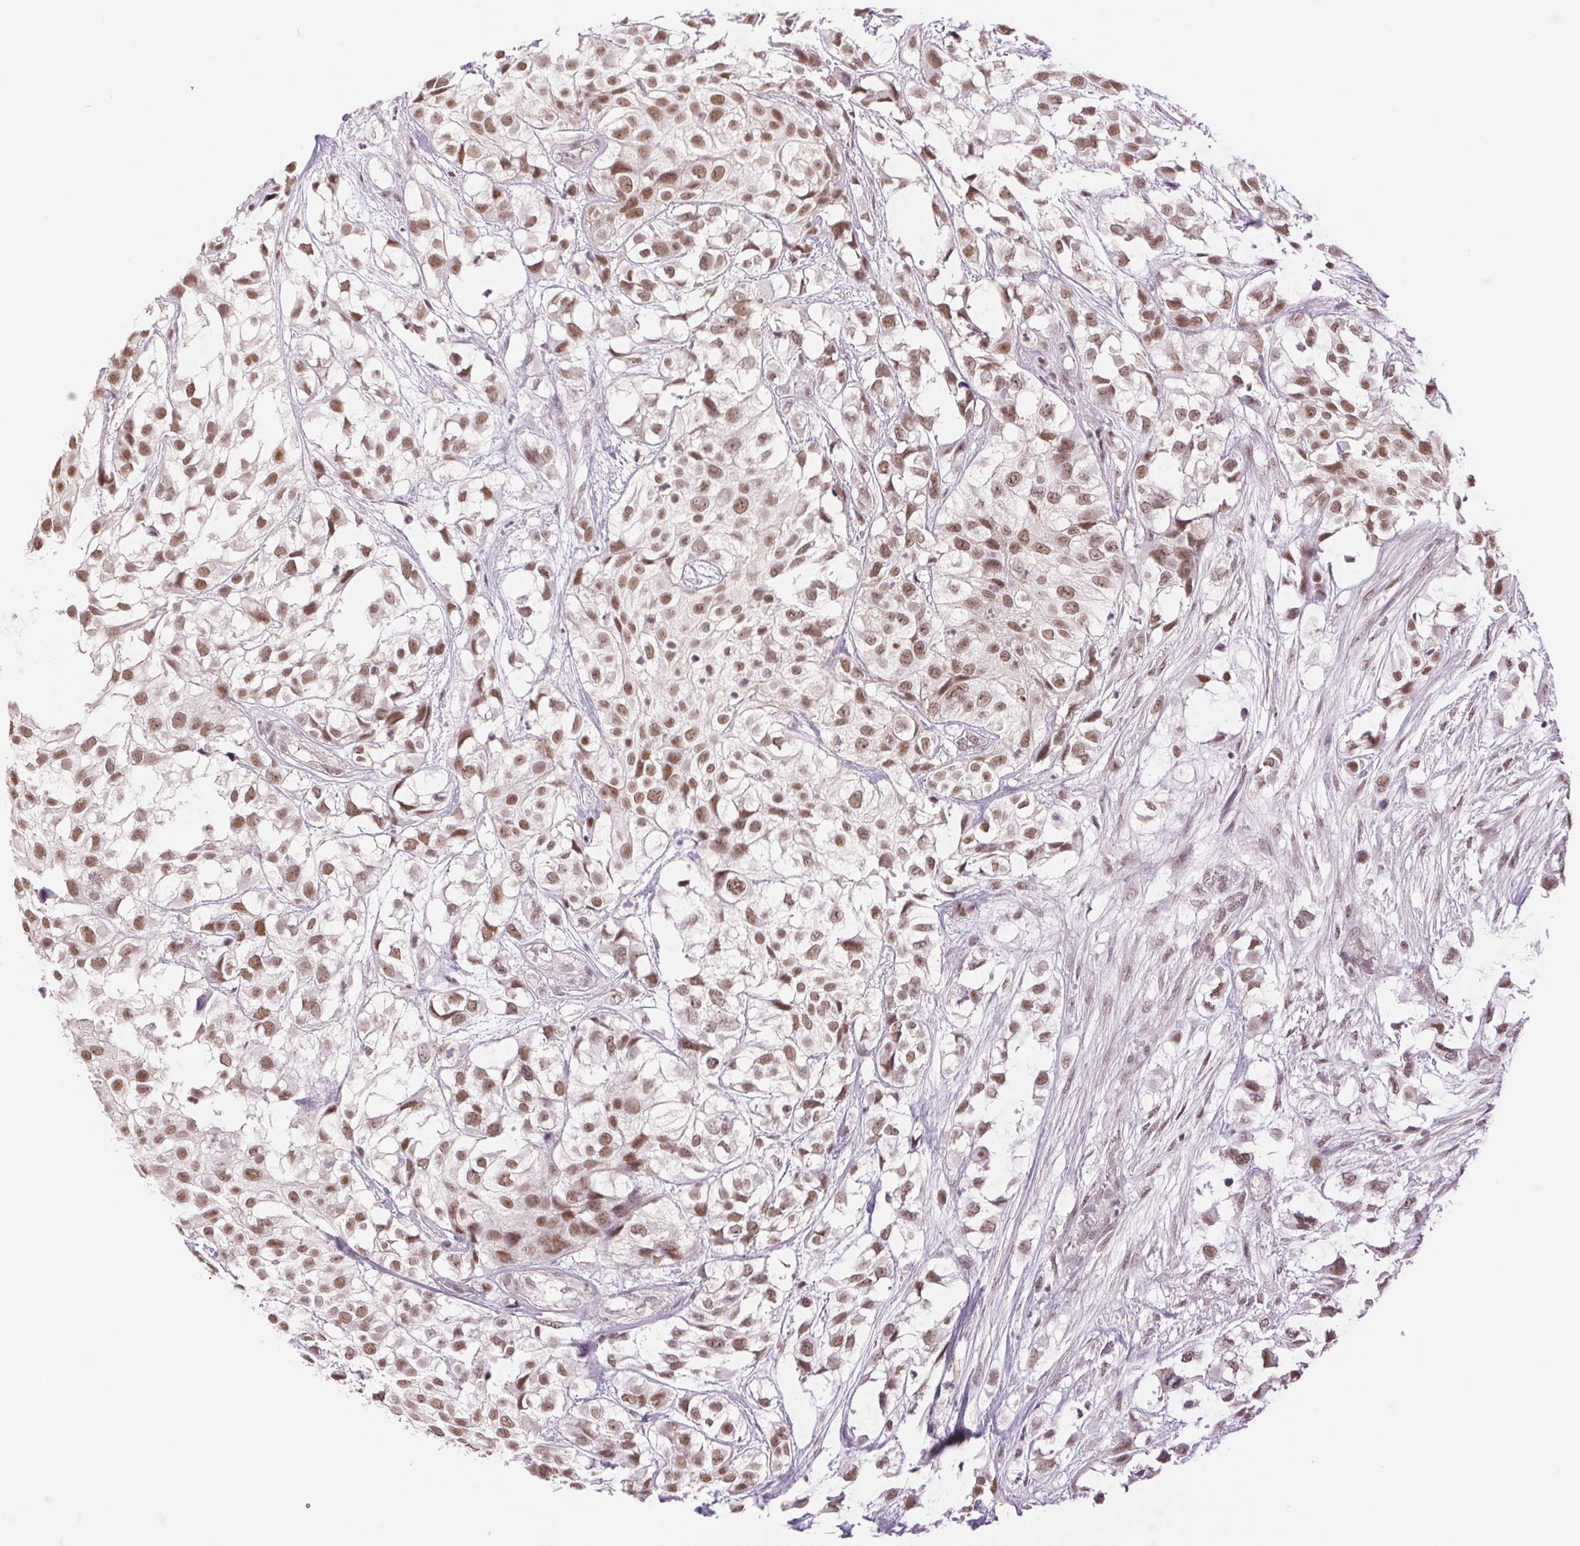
{"staining": {"intensity": "moderate", "quantity": ">75%", "location": "nuclear"}, "tissue": "urothelial cancer", "cell_type": "Tumor cells", "image_type": "cancer", "snomed": [{"axis": "morphology", "description": "Urothelial carcinoma, High grade"}, {"axis": "topography", "description": "Urinary bladder"}], "caption": "Immunohistochemical staining of human urothelial cancer reveals moderate nuclear protein positivity in approximately >75% of tumor cells.", "gene": "RPRD1B", "patient": {"sex": "male", "age": 56}}